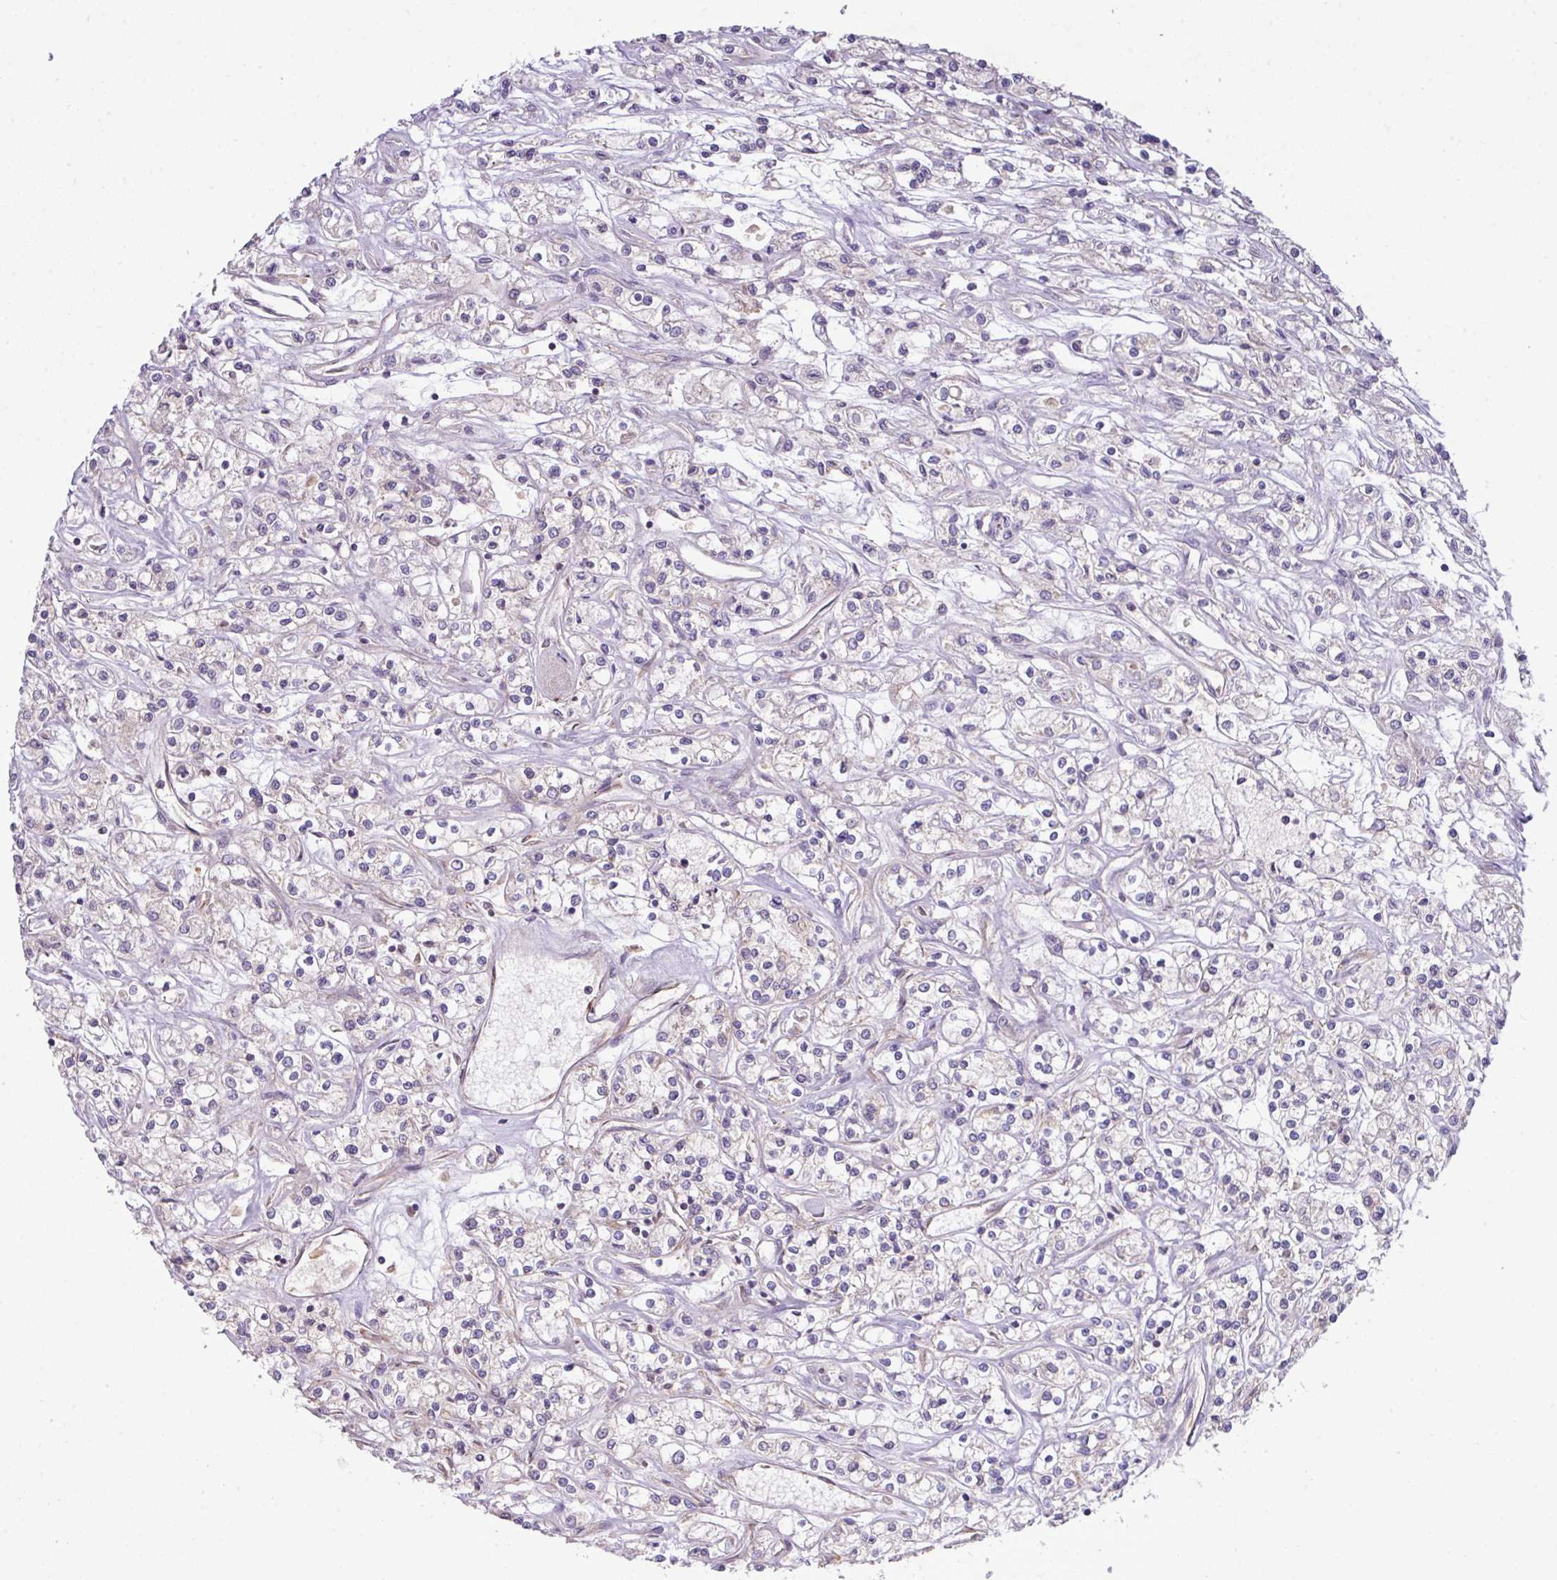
{"staining": {"intensity": "negative", "quantity": "none", "location": "none"}, "tissue": "renal cancer", "cell_type": "Tumor cells", "image_type": "cancer", "snomed": [{"axis": "morphology", "description": "Adenocarcinoma, NOS"}, {"axis": "topography", "description": "Kidney"}], "caption": "Renal adenocarcinoma was stained to show a protein in brown. There is no significant staining in tumor cells.", "gene": "VTI1A", "patient": {"sex": "female", "age": 59}}